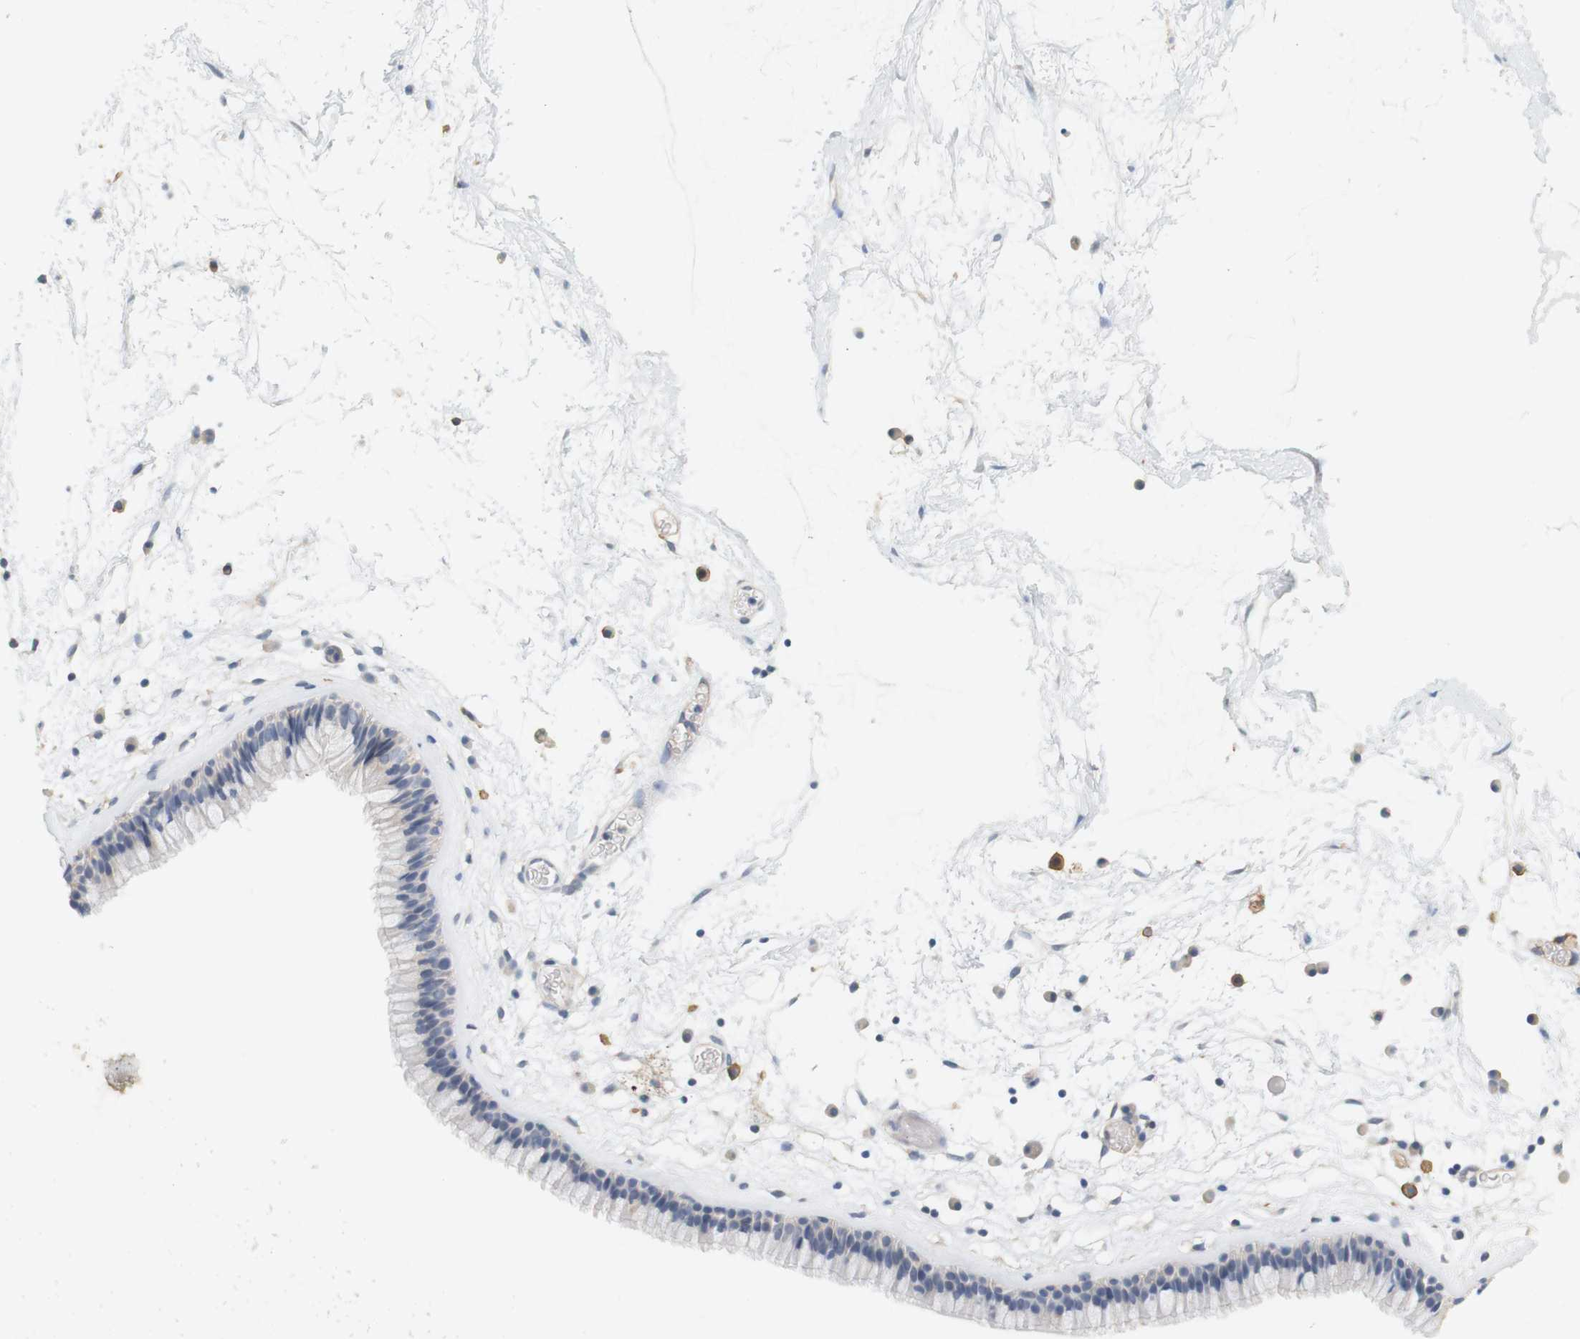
{"staining": {"intensity": "negative", "quantity": "none", "location": "none"}, "tissue": "nasopharynx", "cell_type": "Respiratory epithelial cells", "image_type": "normal", "snomed": [{"axis": "morphology", "description": "Normal tissue, NOS"}, {"axis": "morphology", "description": "Inflammation, NOS"}, {"axis": "topography", "description": "Nasopharynx"}], "caption": "Immunohistochemistry of unremarkable nasopharynx reveals no expression in respiratory epithelial cells. The staining is performed using DAB brown chromogen with nuclei counter-stained in using hematoxylin.", "gene": "OSR1", "patient": {"sex": "male", "age": 48}}